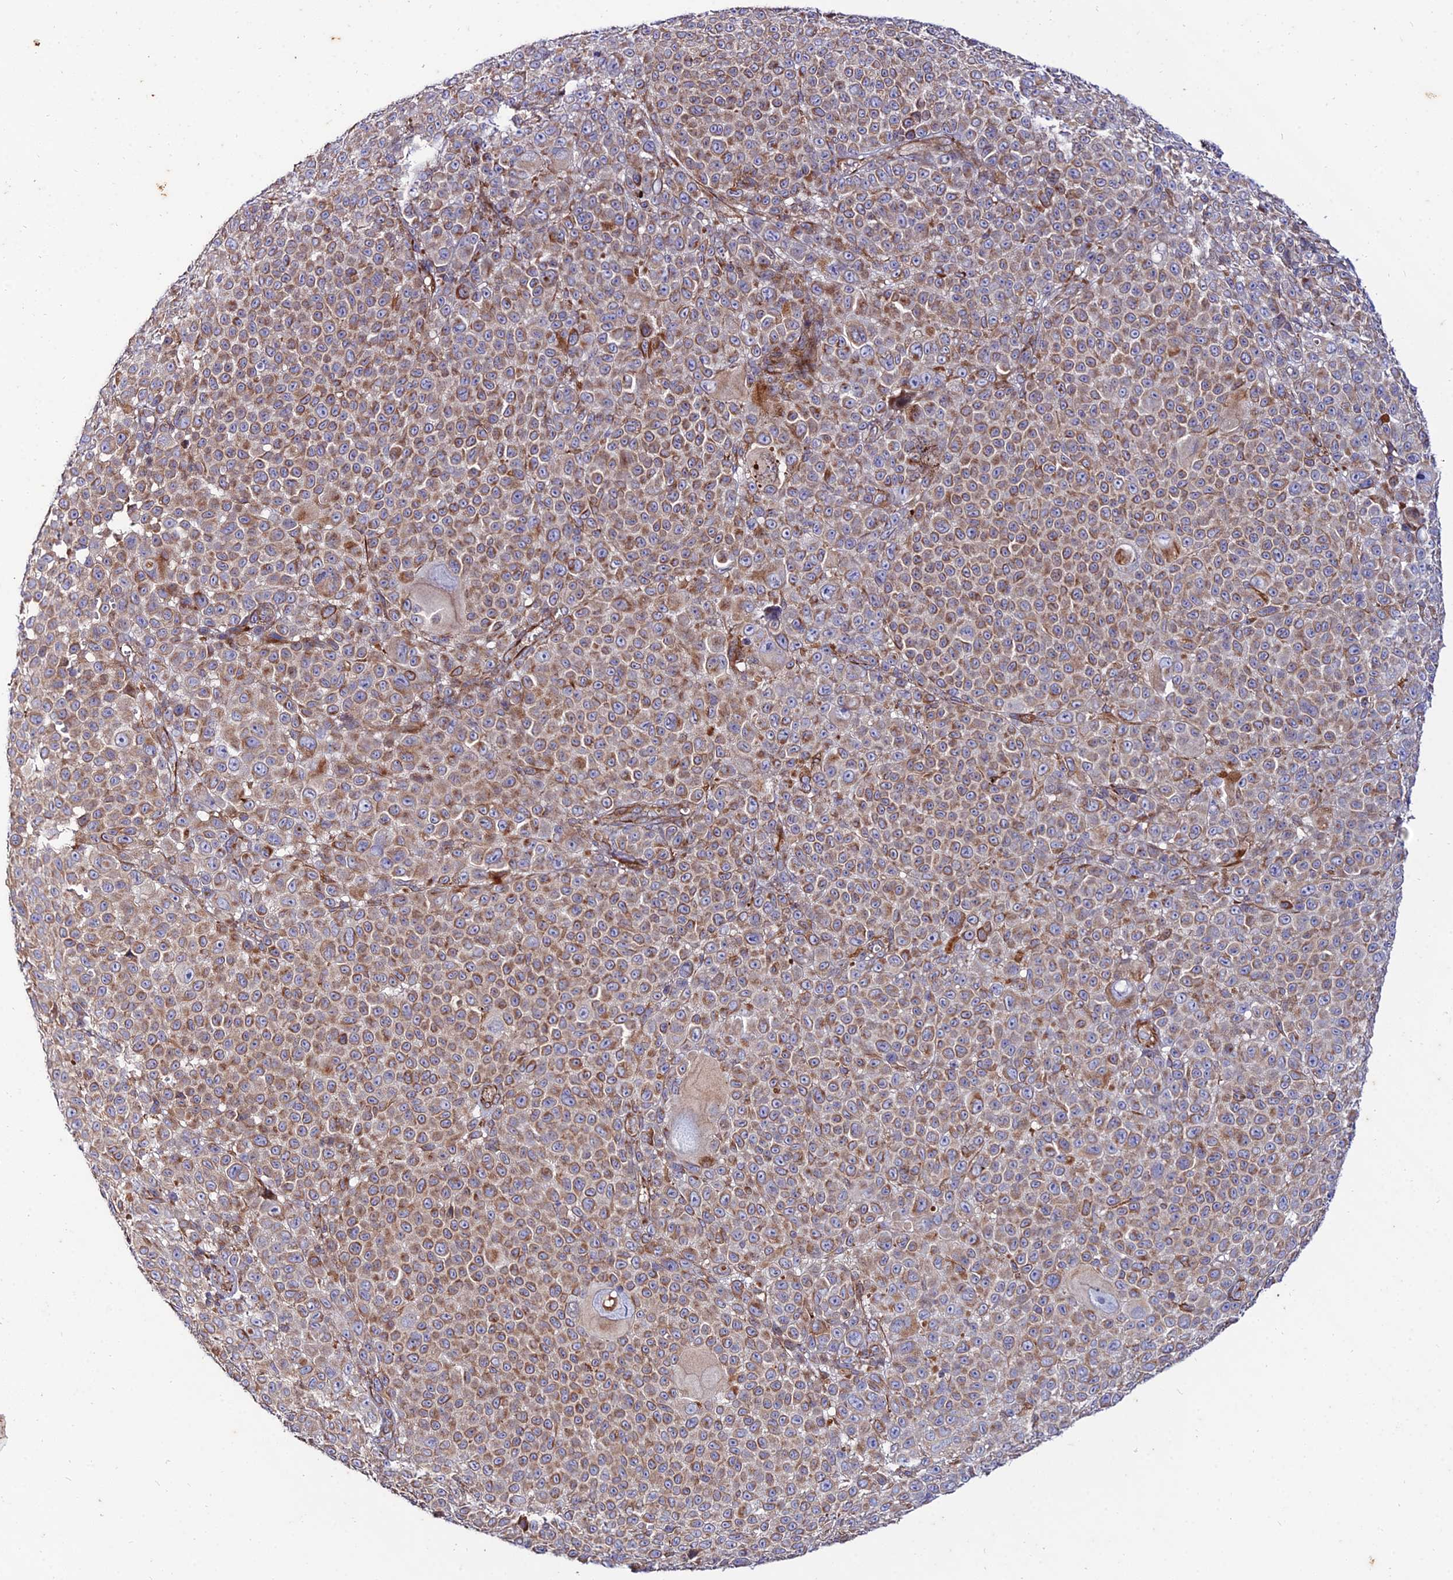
{"staining": {"intensity": "weak", "quantity": ">75%", "location": "cytoplasmic/membranous"}, "tissue": "melanoma", "cell_type": "Tumor cells", "image_type": "cancer", "snomed": [{"axis": "morphology", "description": "Malignant melanoma, NOS"}, {"axis": "topography", "description": "Skin"}], "caption": "This photomicrograph reveals melanoma stained with immunohistochemistry (IHC) to label a protein in brown. The cytoplasmic/membranous of tumor cells show weak positivity for the protein. Nuclei are counter-stained blue.", "gene": "ARL6IP1", "patient": {"sex": "female", "age": 94}}